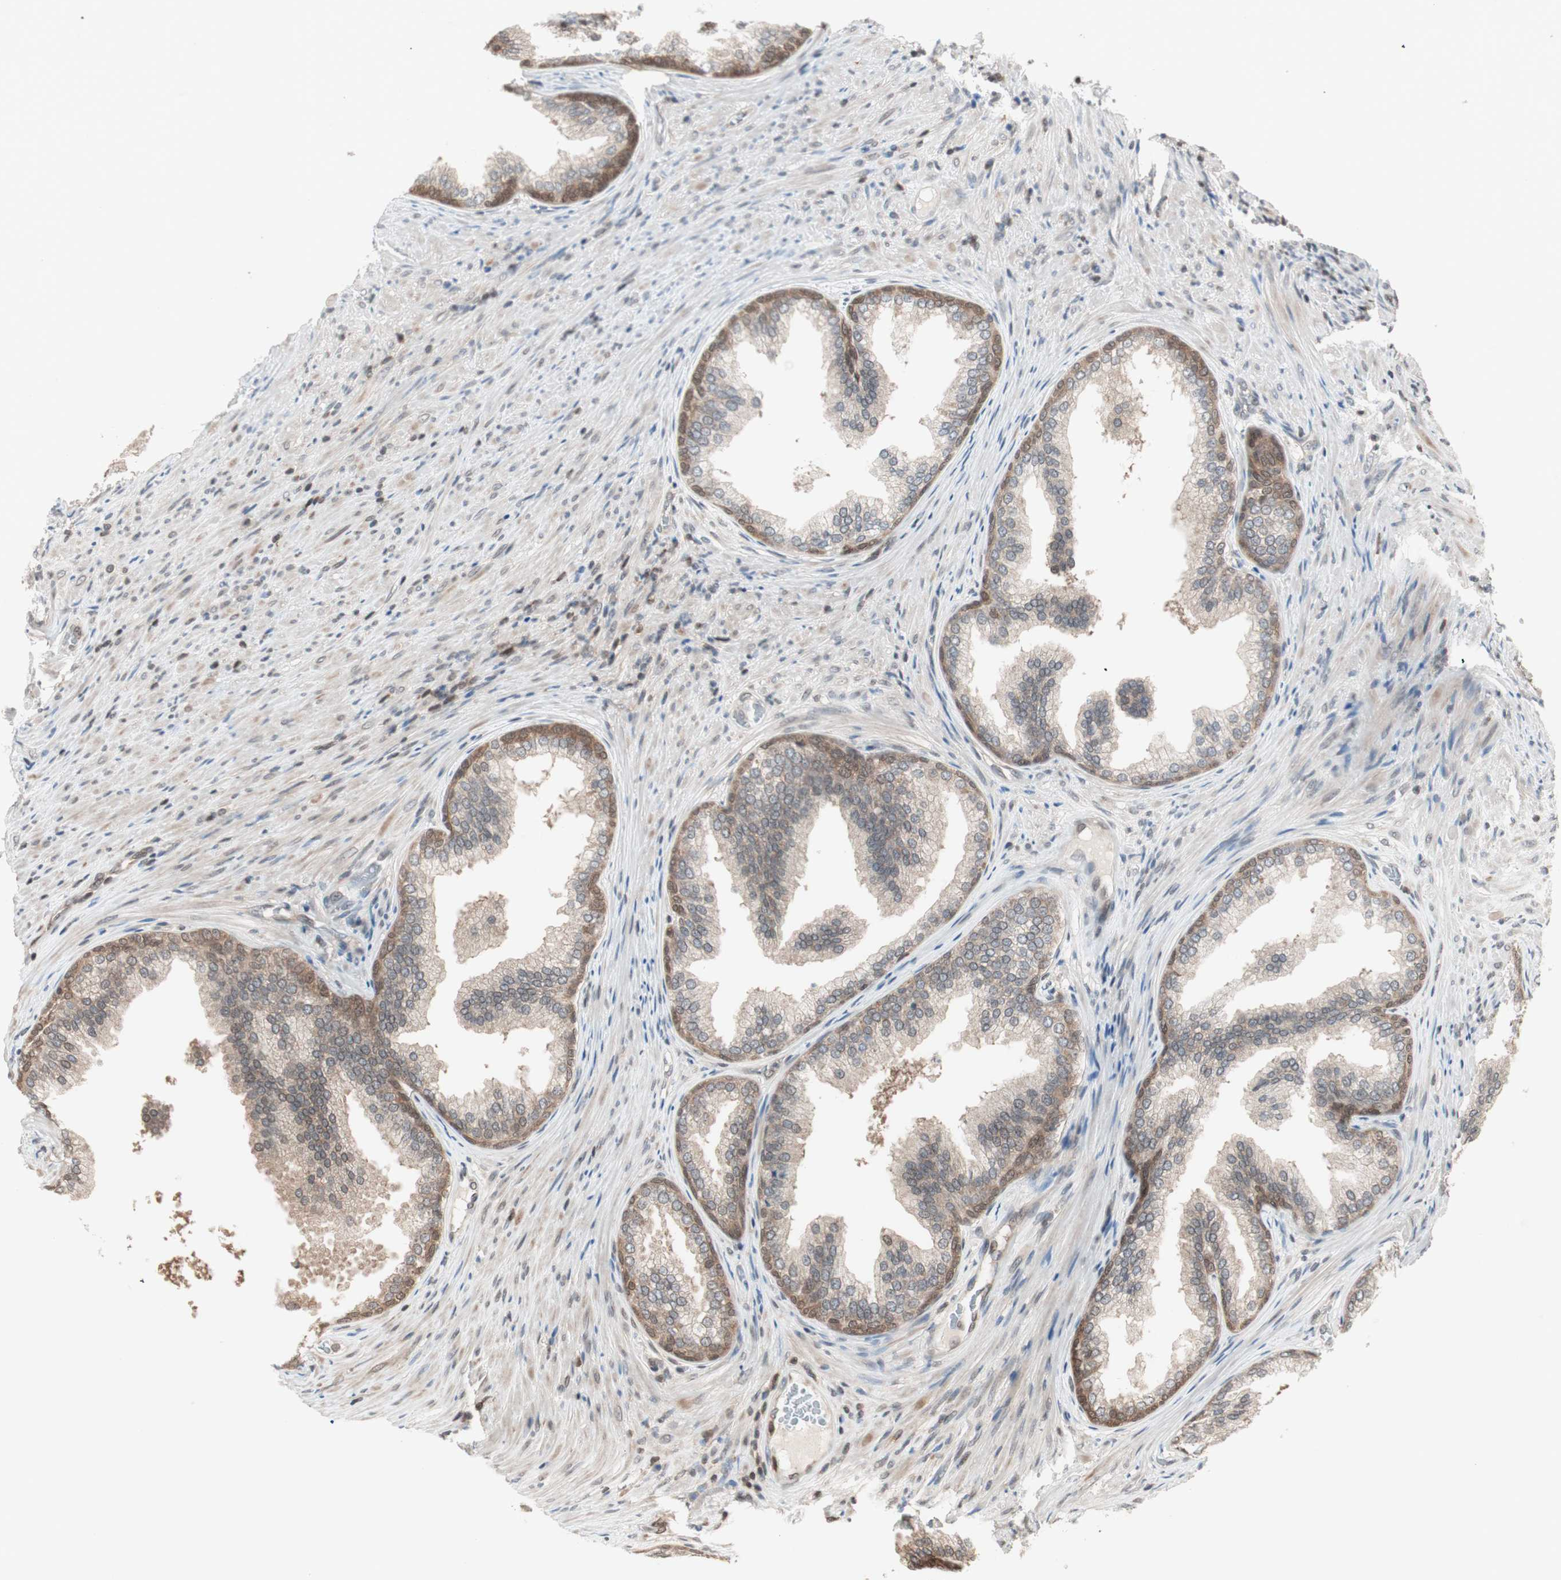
{"staining": {"intensity": "moderate", "quantity": "<25%", "location": "cytoplasmic/membranous"}, "tissue": "prostate", "cell_type": "Glandular cells", "image_type": "normal", "snomed": [{"axis": "morphology", "description": "Normal tissue, NOS"}, {"axis": "topography", "description": "Prostate"}], "caption": "Human prostate stained with a brown dye demonstrates moderate cytoplasmic/membranous positive expression in about <25% of glandular cells.", "gene": "UBE2I", "patient": {"sex": "male", "age": 76}}